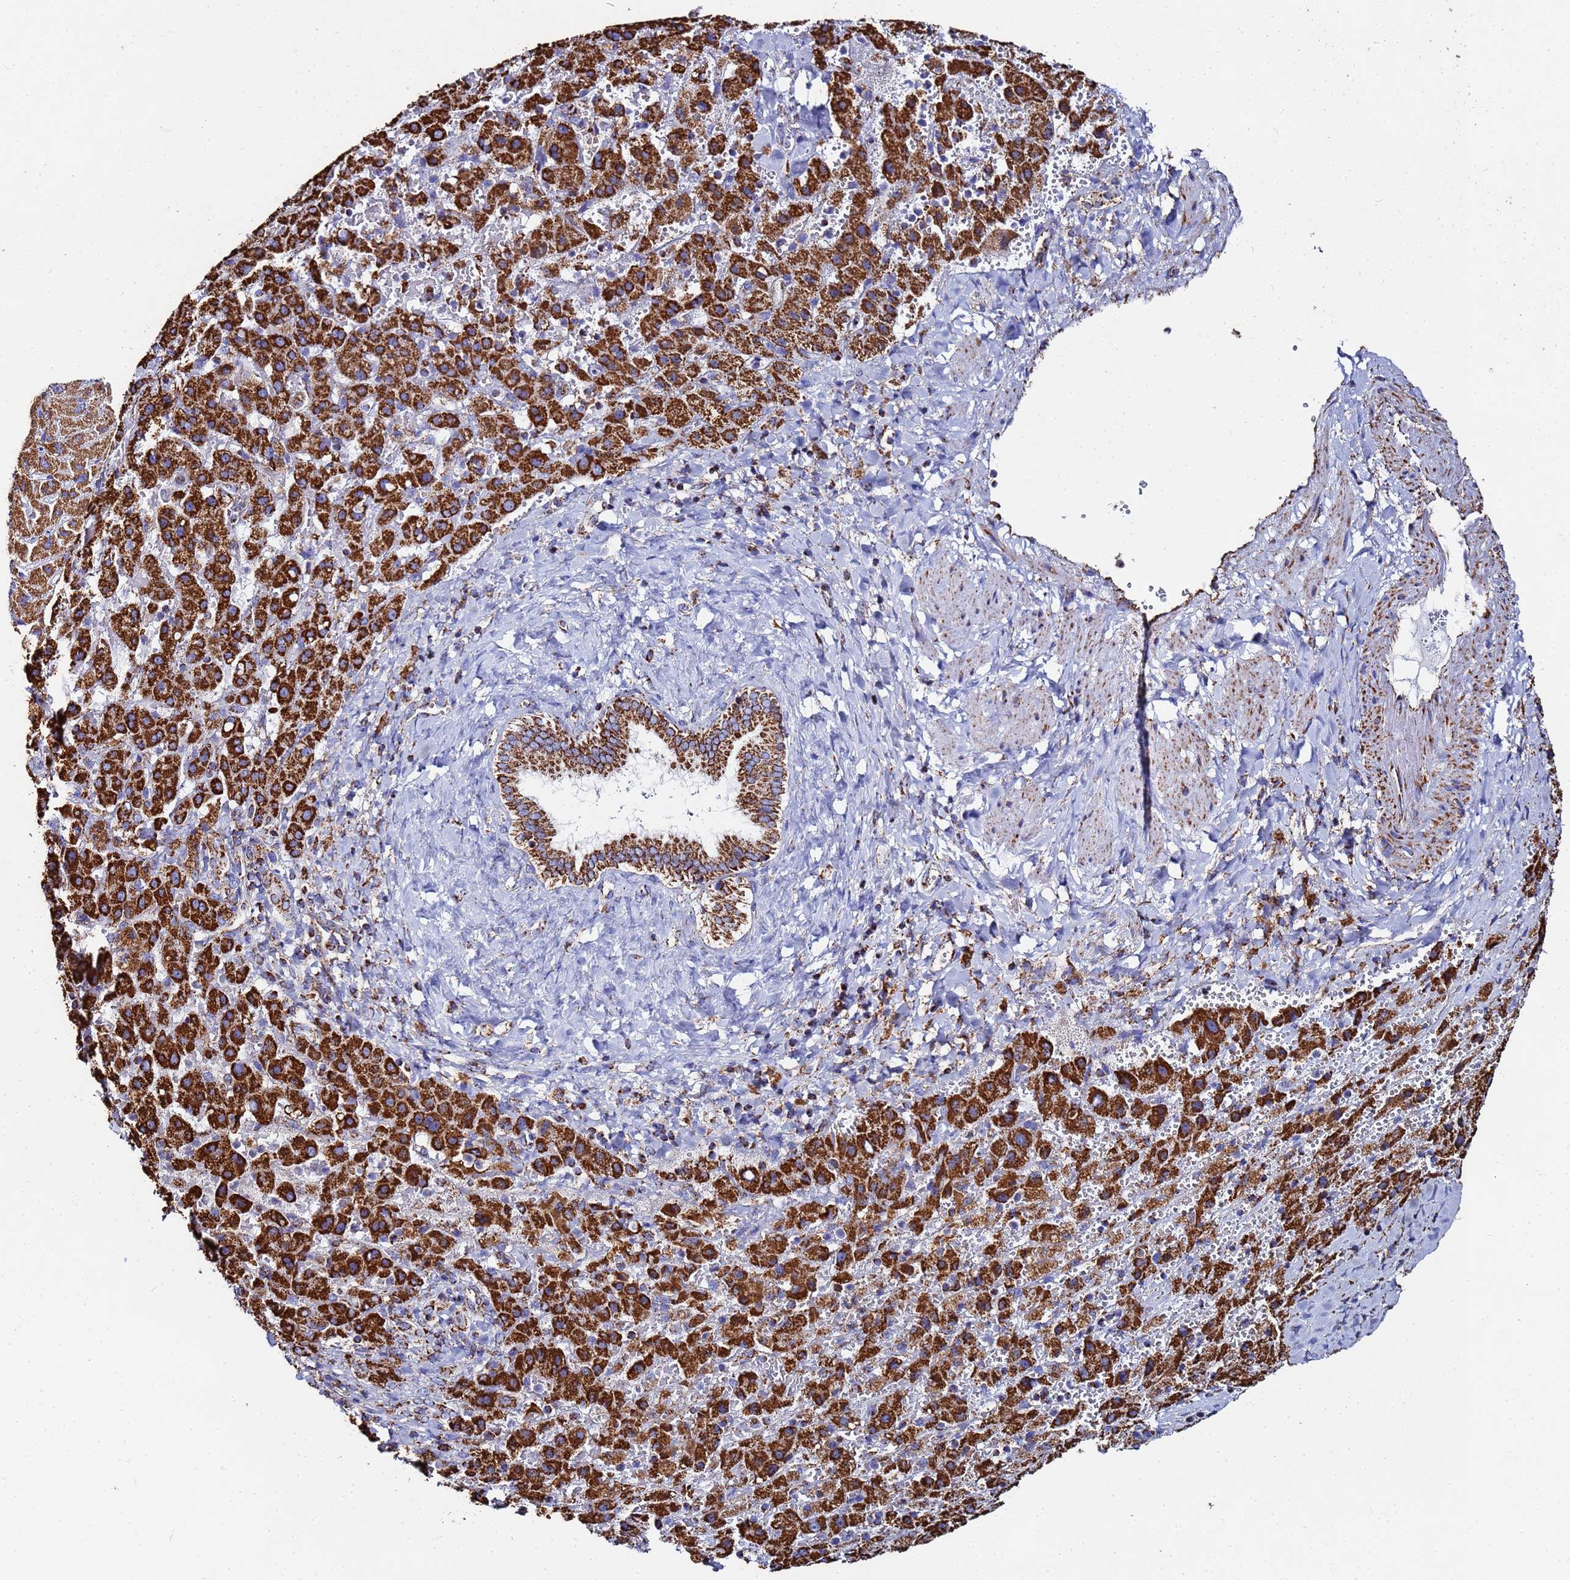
{"staining": {"intensity": "strong", "quantity": ">75%", "location": "cytoplasmic/membranous"}, "tissue": "liver cancer", "cell_type": "Tumor cells", "image_type": "cancer", "snomed": [{"axis": "morphology", "description": "Carcinoma, Hepatocellular, NOS"}, {"axis": "topography", "description": "Liver"}], "caption": "Brown immunohistochemical staining in hepatocellular carcinoma (liver) exhibits strong cytoplasmic/membranous expression in approximately >75% of tumor cells. The staining was performed using DAB, with brown indicating positive protein expression. Nuclei are stained blue with hematoxylin.", "gene": "GLUD1", "patient": {"sex": "female", "age": 58}}